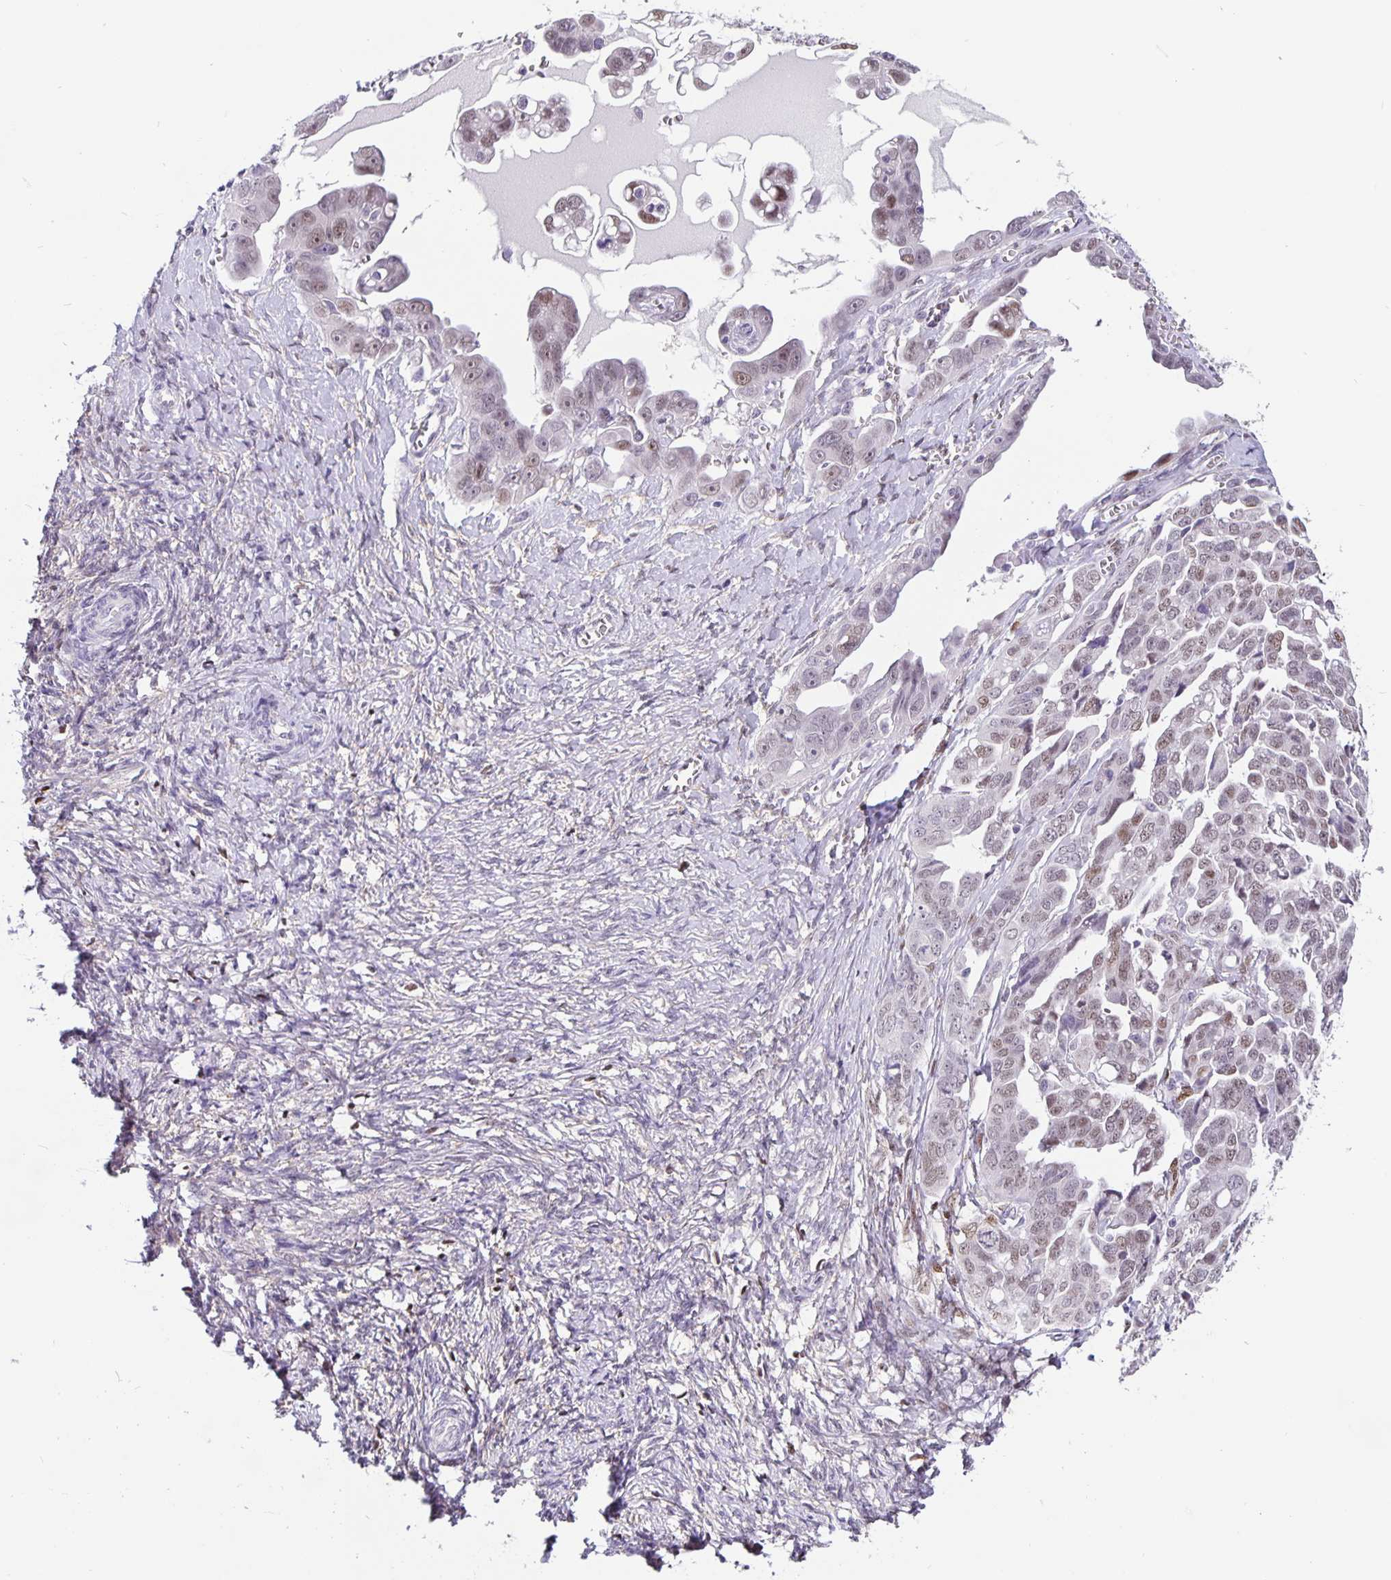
{"staining": {"intensity": "weak", "quantity": "25%-75%", "location": "nuclear"}, "tissue": "ovarian cancer", "cell_type": "Tumor cells", "image_type": "cancer", "snomed": [{"axis": "morphology", "description": "Cystadenocarcinoma, serous, NOS"}, {"axis": "topography", "description": "Ovary"}], "caption": "Serous cystadenocarcinoma (ovarian) stained for a protein (brown) displays weak nuclear positive positivity in about 25%-75% of tumor cells.", "gene": "FOSL2", "patient": {"sex": "female", "age": 59}}